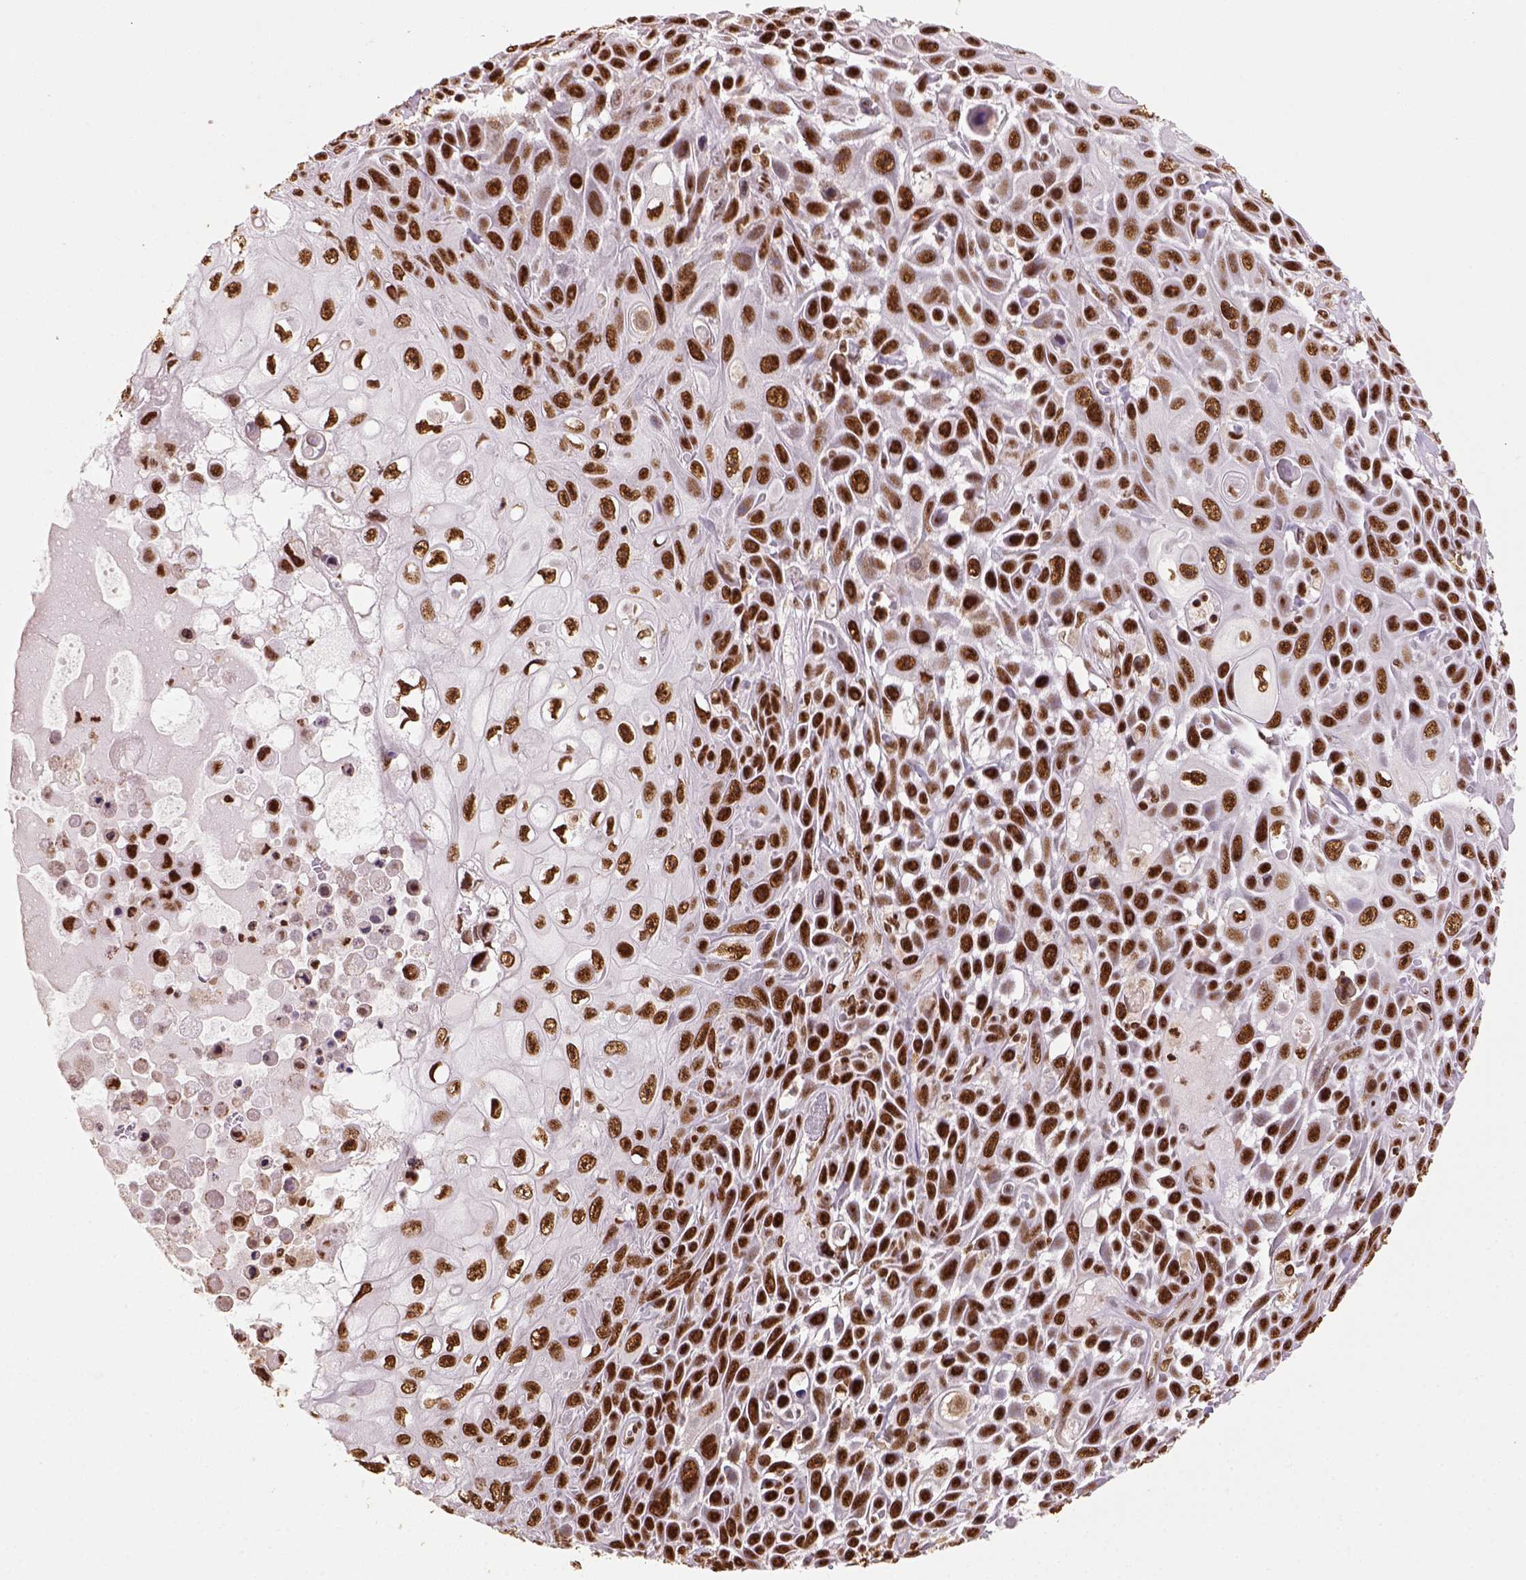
{"staining": {"intensity": "strong", "quantity": ">75%", "location": "nuclear"}, "tissue": "skin cancer", "cell_type": "Tumor cells", "image_type": "cancer", "snomed": [{"axis": "morphology", "description": "Squamous cell carcinoma, NOS"}, {"axis": "topography", "description": "Skin"}], "caption": "An IHC image of neoplastic tissue is shown. Protein staining in brown highlights strong nuclear positivity in skin squamous cell carcinoma within tumor cells. The staining was performed using DAB (3,3'-diaminobenzidine) to visualize the protein expression in brown, while the nuclei were stained in blue with hematoxylin (Magnification: 20x).", "gene": "CCAR1", "patient": {"sex": "male", "age": 82}}